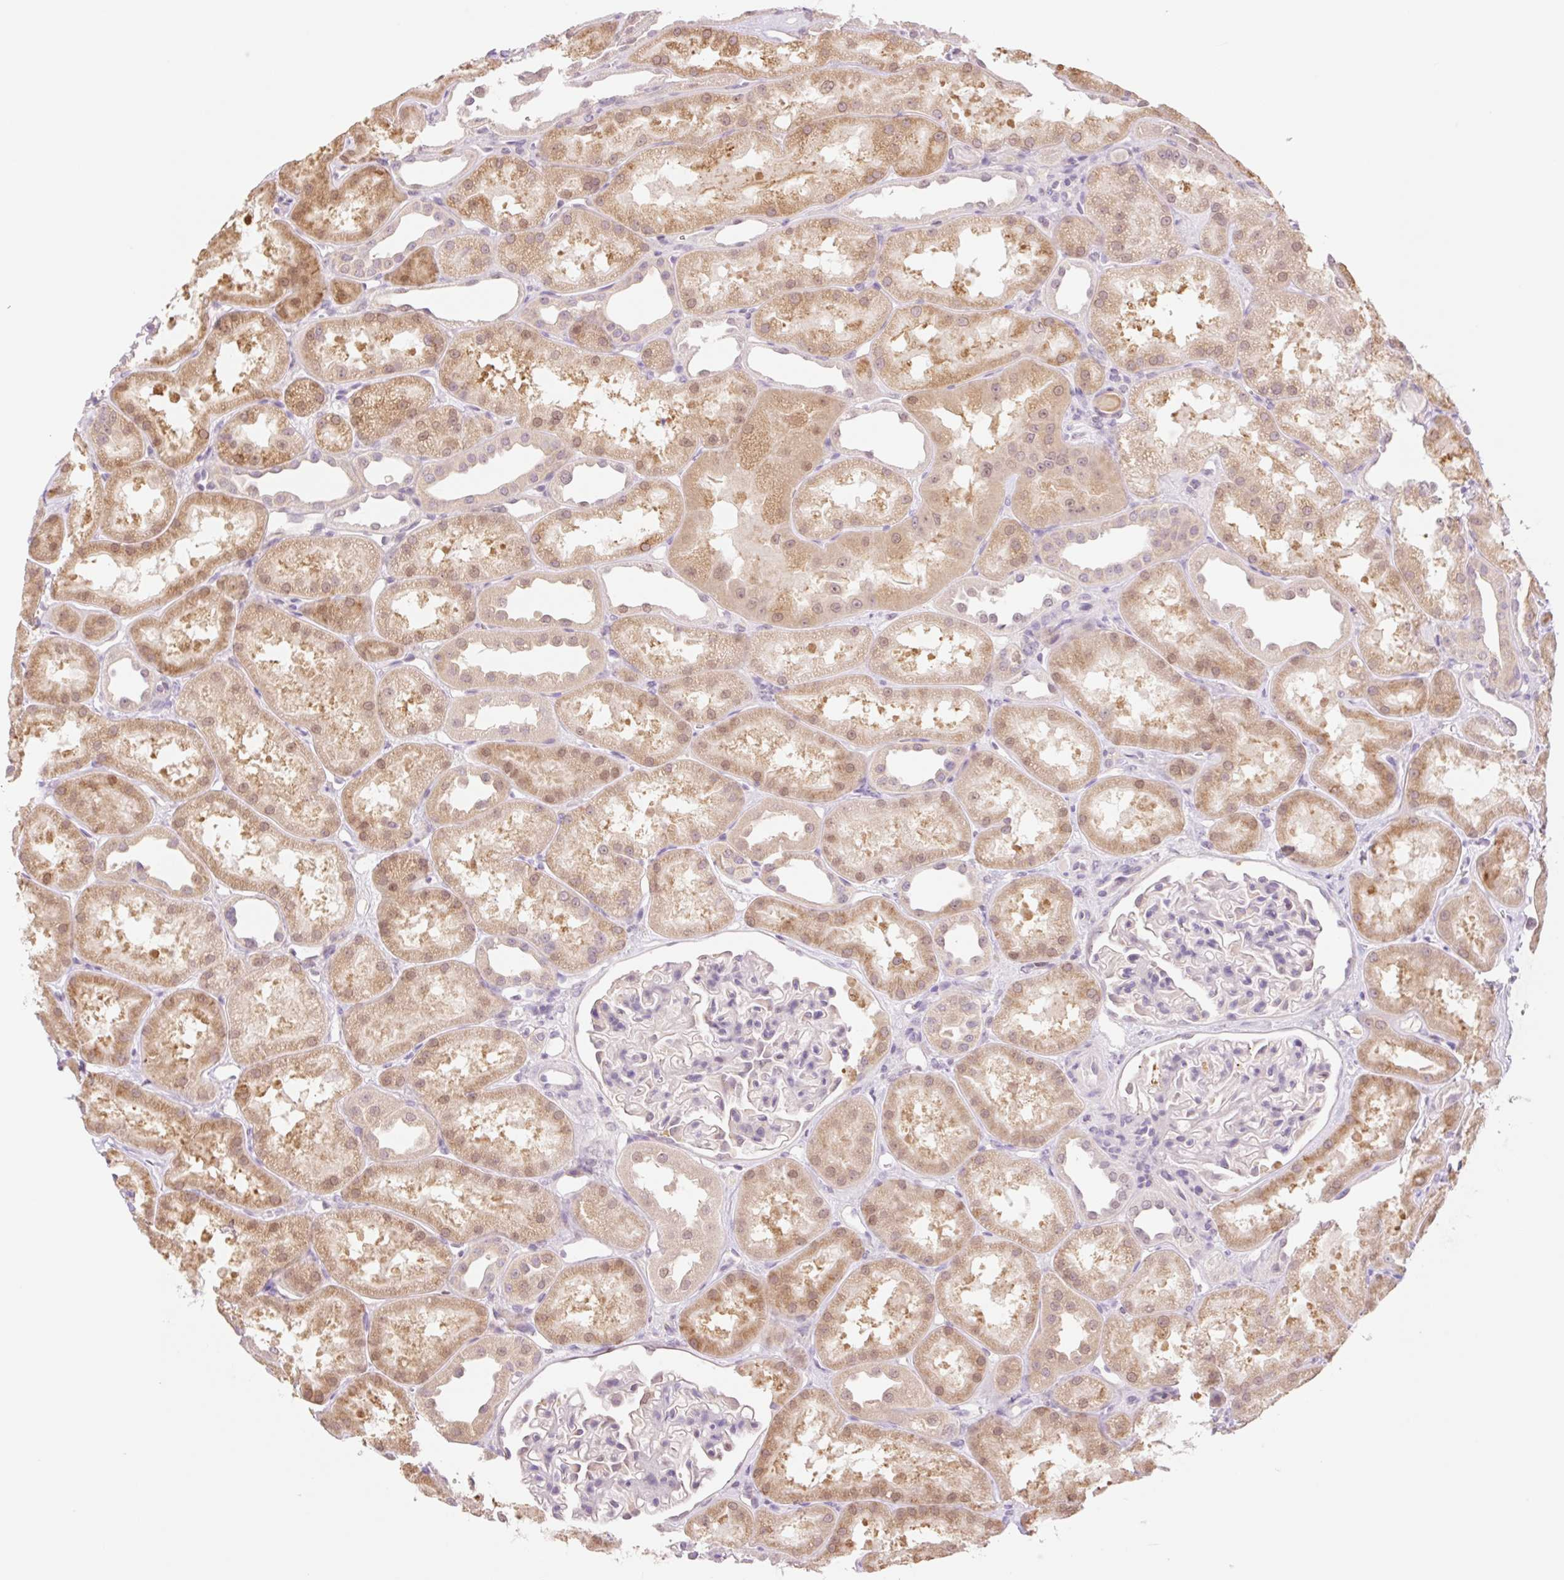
{"staining": {"intensity": "negative", "quantity": "none", "location": "none"}, "tissue": "kidney", "cell_type": "Cells in glomeruli", "image_type": "normal", "snomed": [{"axis": "morphology", "description": "Normal tissue, NOS"}, {"axis": "topography", "description": "Kidney"}], "caption": "Human kidney stained for a protein using immunohistochemistry (IHC) displays no positivity in cells in glomeruli.", "gene": "HEBP1", "patient": {"sex": "male", "age": 61}}